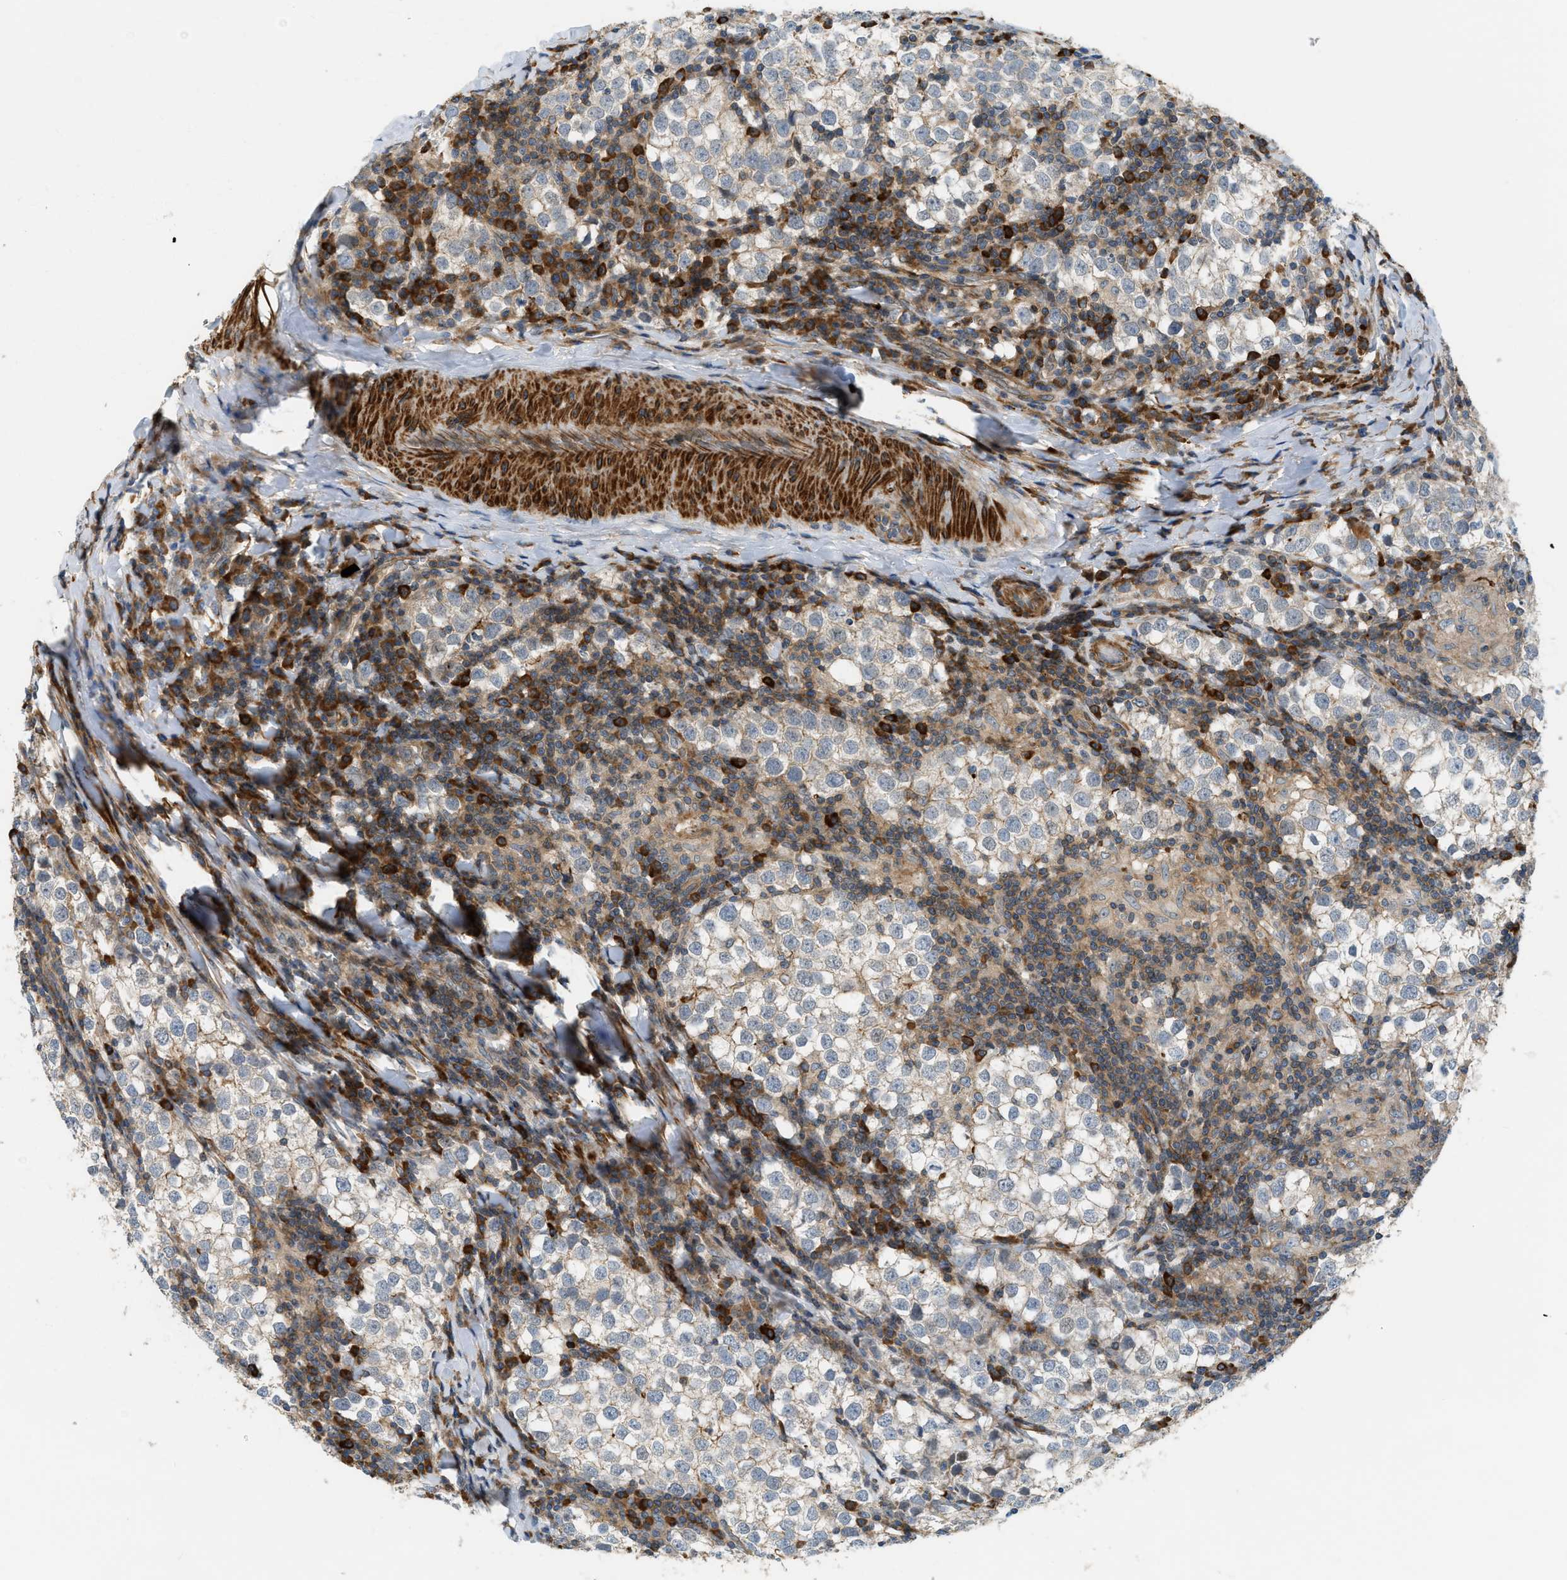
{"staining": {"intensity": "negative", "quantity": "none", "location": "none"}, "tissue": "testis cancer", "cell_type": "Tumor cells", "image_type": "cancer", "snomed": [{"axis": "morphology", "description": "Seminoma, NOS"}, {"axis": "morphology", "description": "Carcinoma, Embryonal, NOS"}, {"axis": "topography", "description": "Testis"}], "caption": "This is a histopathology image of immunohistochemistry (IHC) staining of testis cancer, which shows no positivity in tumor cells.", "gene": "BTN3A2", "patient": {"sex": "male", "age": 36}}